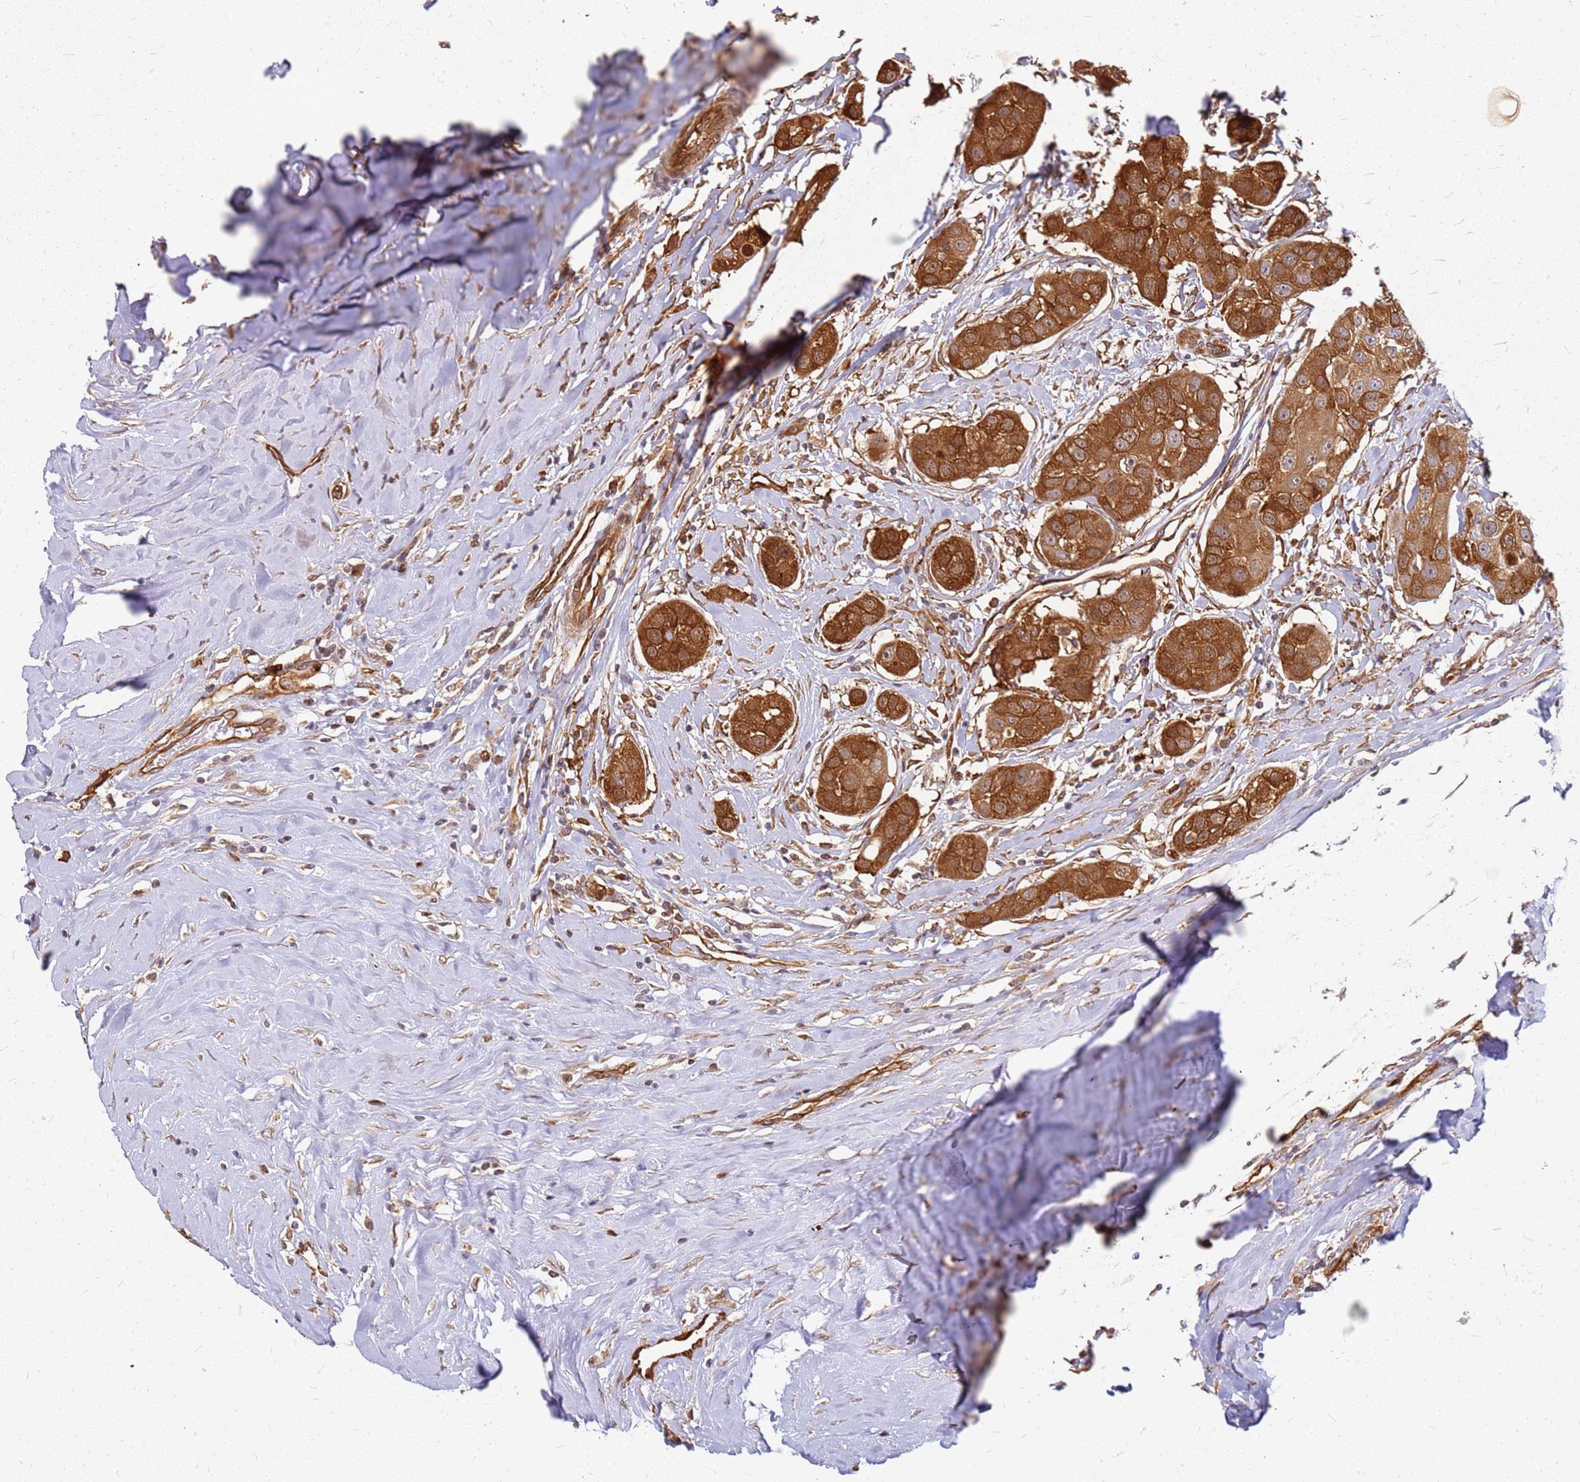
{"staining": {"intensity": "strong", "quantity": ">75%", "location": "cytoplasmic/membranous"}, "tissue": "head and neck cancer", "cell_type": "Tumor cells", "image_type": "cancer", "snomed": [{"axis": "morphology", "description": "Normal tissue, NOS"}, {"axis": "morphology", "description": "Squamous cell carcinoma, NOS"}, {"axis": "topography", "description": "Skeletal muscle"}, {"axis": "topography", "description": "Head-Neck"}], "caption": "Protein staining shows strong cytoplasmic/membranous positivity in approximately >75% of tumor cells in head and neck cancer.", "gene": "HDX", "patient": {"sex": "male", "age": 51}}